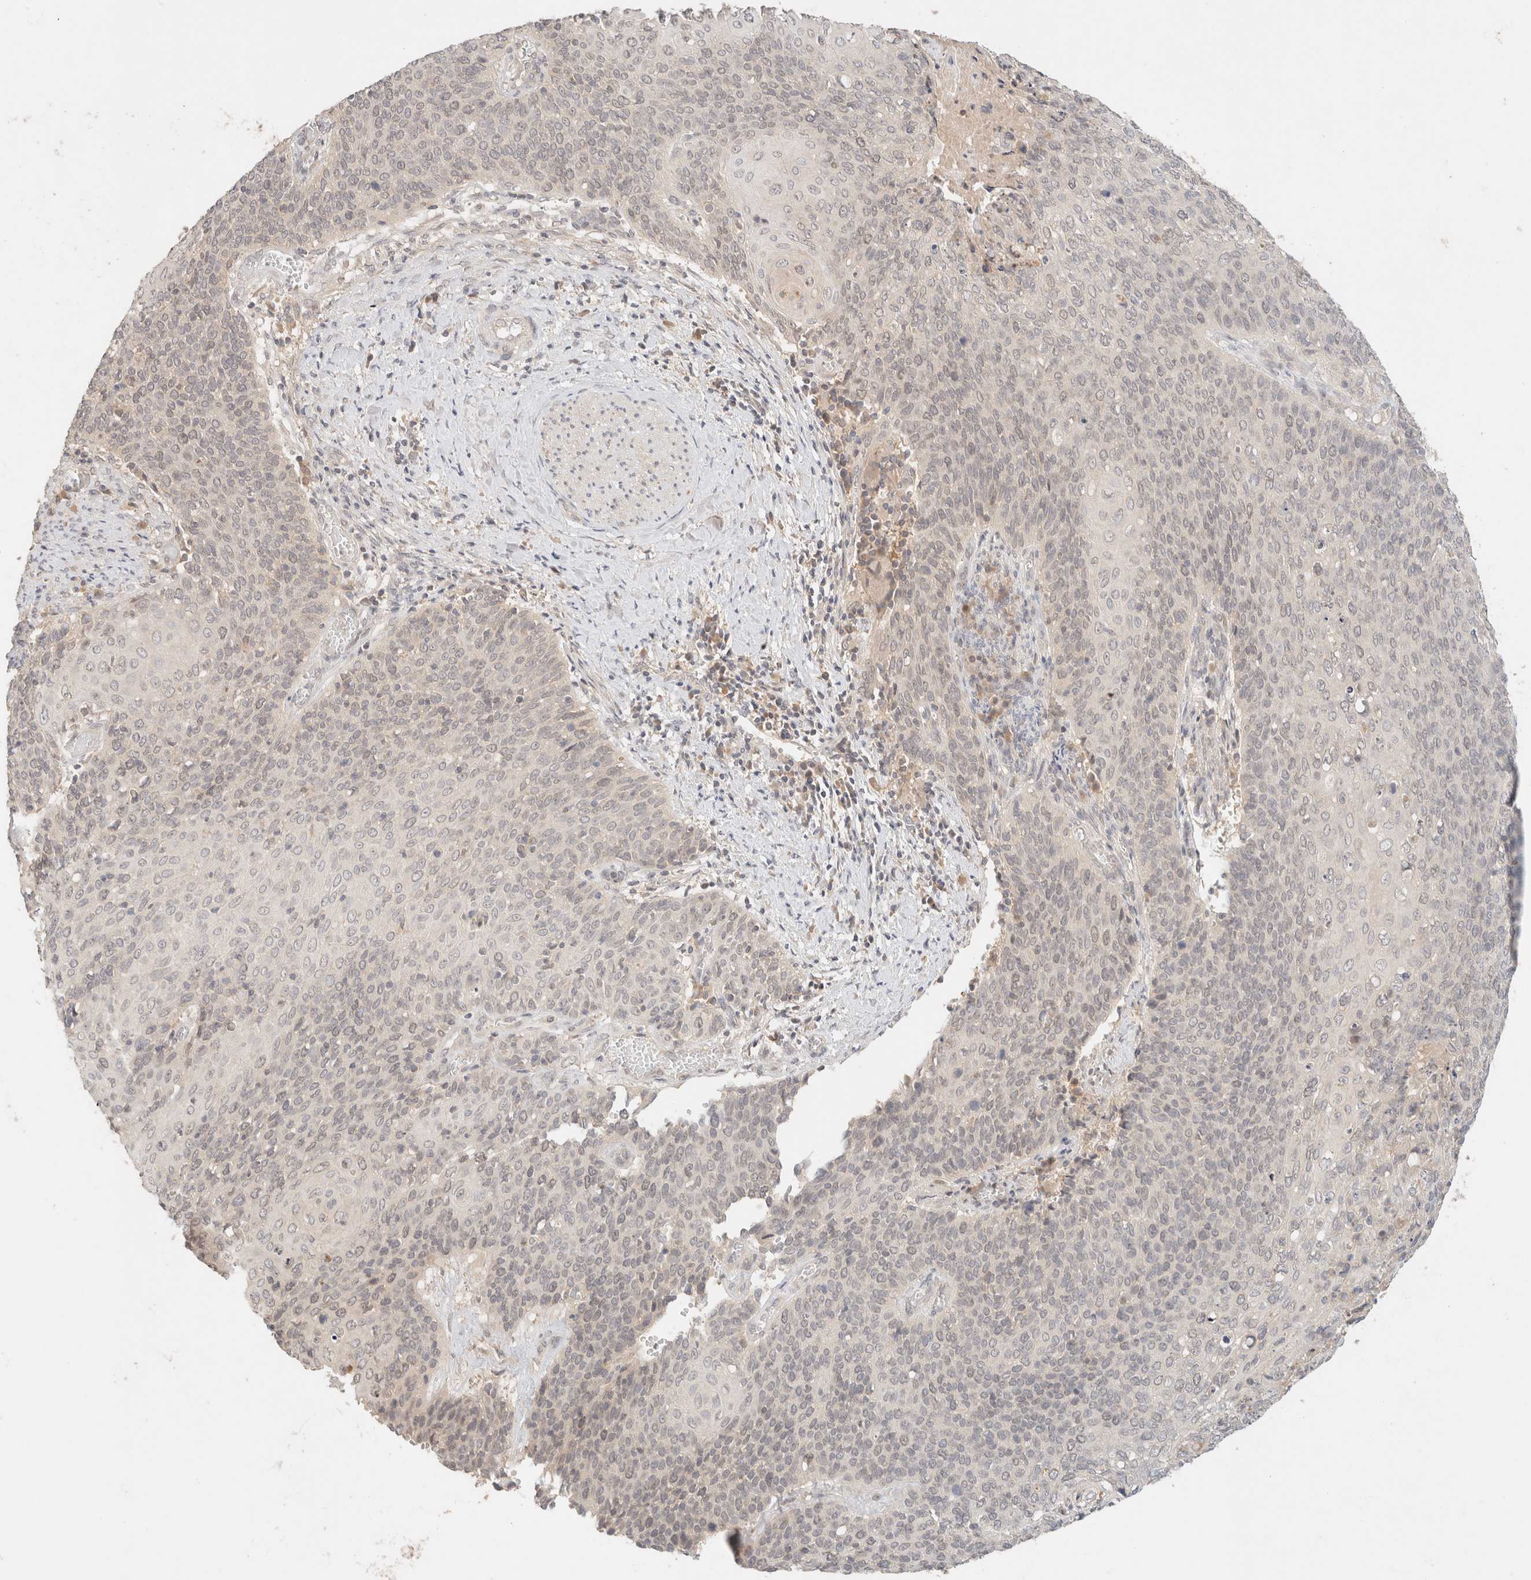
{"staining": {"intensity": "negative", "quantity": "none", "location": "none"}, "tissue": "cervical cancer", "cell_type": "Tumor cells", "image_type": "cancer", "snomed": [{"axis": "morphology", "description": "Squamous cell carcinoma, NOS"}, {"axis": "topography", "description": "Cervix"}], "caption": "This is an IHC micrograph of human squamous cell carcinoma (cervical). There is no expression in tumor cells.", "gene": "SARM1", "patient": {"sex": "female", "age": 39}}